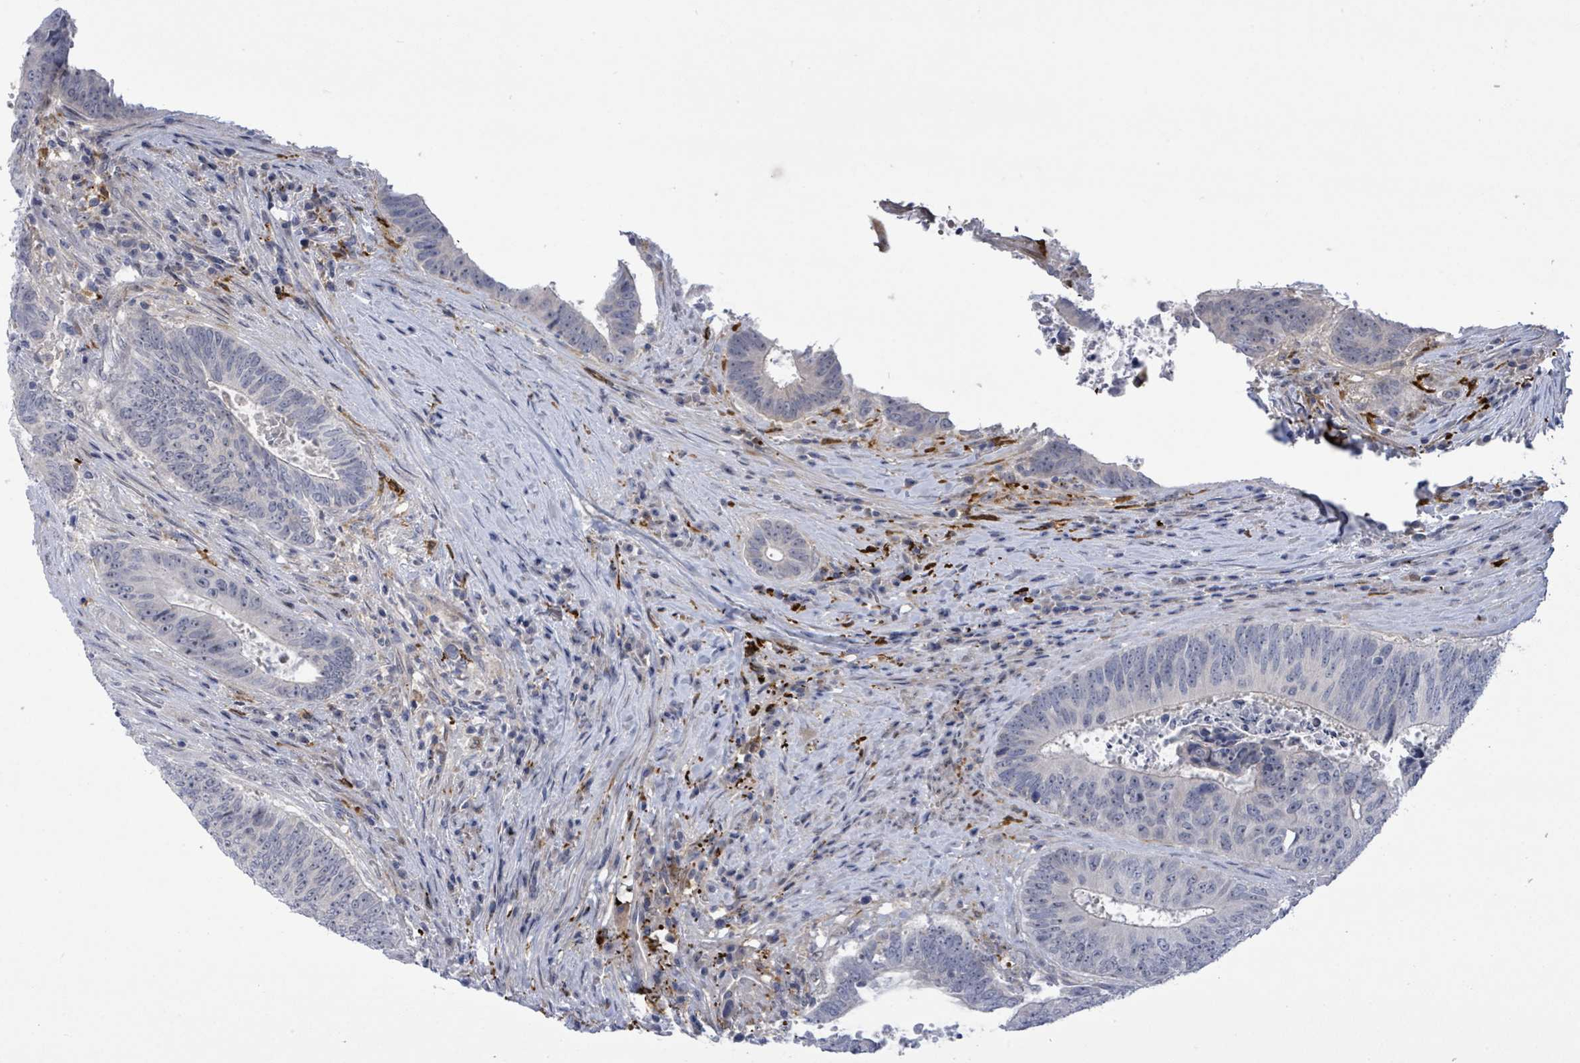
{"staining": {"intensity": "negative", "quantity": "none", "location": "none"}, "tissue": "colorectal cancer", "cell_type": "Tumor cells", "image_type": "cancer", "snomed": [{"axis": "morphology", "description": "Adenocarcinoma, NOS"}, {"axis": "topography", "description": "Rectum"}], "caption": "Tumor cells show no significant positivity in colorectal cancer. (Brightfield microscopy of DAB IHC at high magnification).", "gene": "CT45A5", "patient": {"sex": "male", "age": 72}}